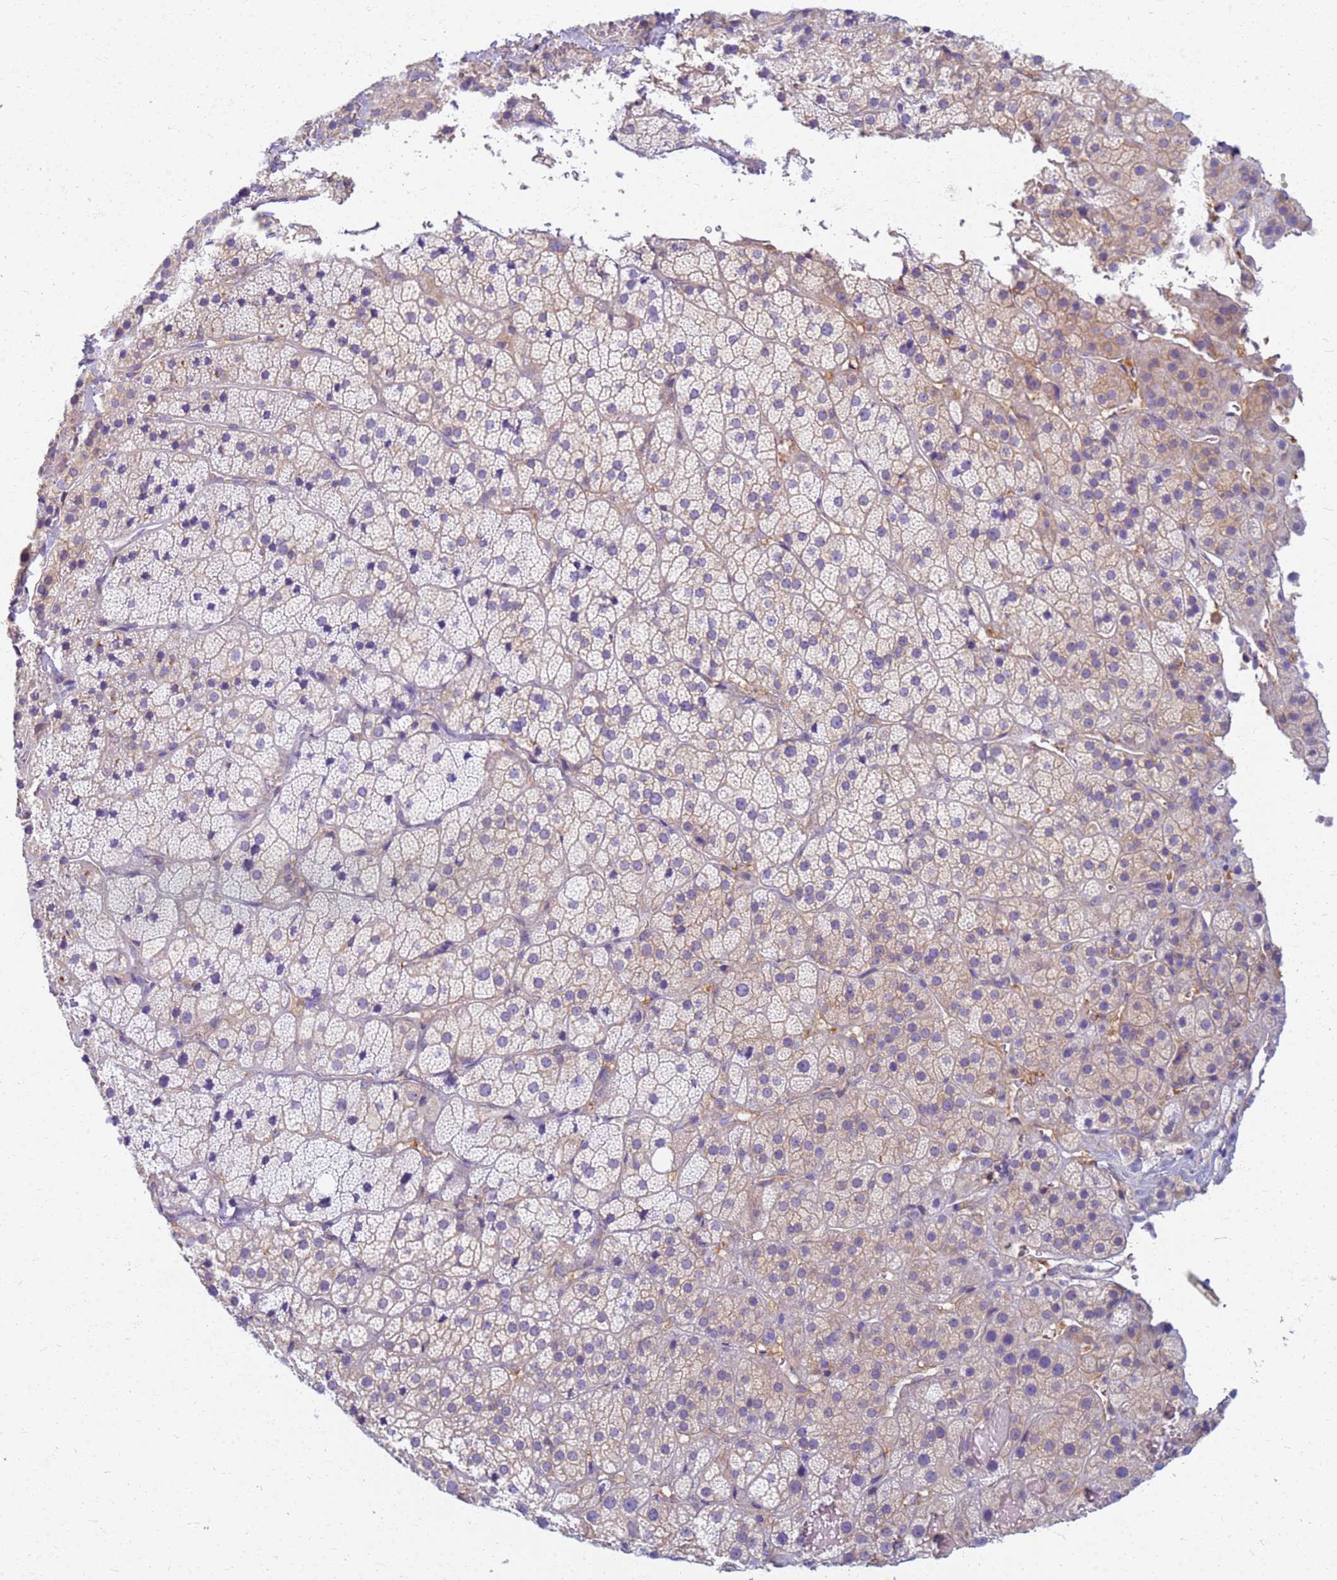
{"staining": {"intensity": "weak", "quantity": "<25%", "location": "cytoplasmic/membranous"}, "tissue": "adrenal gland", "cell_type": "Glandular cells", "image_type": "normal", "snomed": [{"axis": "morphology", "description": "Normal tissue, NOS"}, {"axis": "topography", "description": "Adrenal gland"}], "caption": "There is no significant staining in glandular cells of adrenal gland. Brightfield microscopy of immunohistochemistry stained with DAB (brown) and hematoxylin (blue), captured at high magnification.", "gene": "EEA1", "patient": {"sex": "female", "age": 70}}